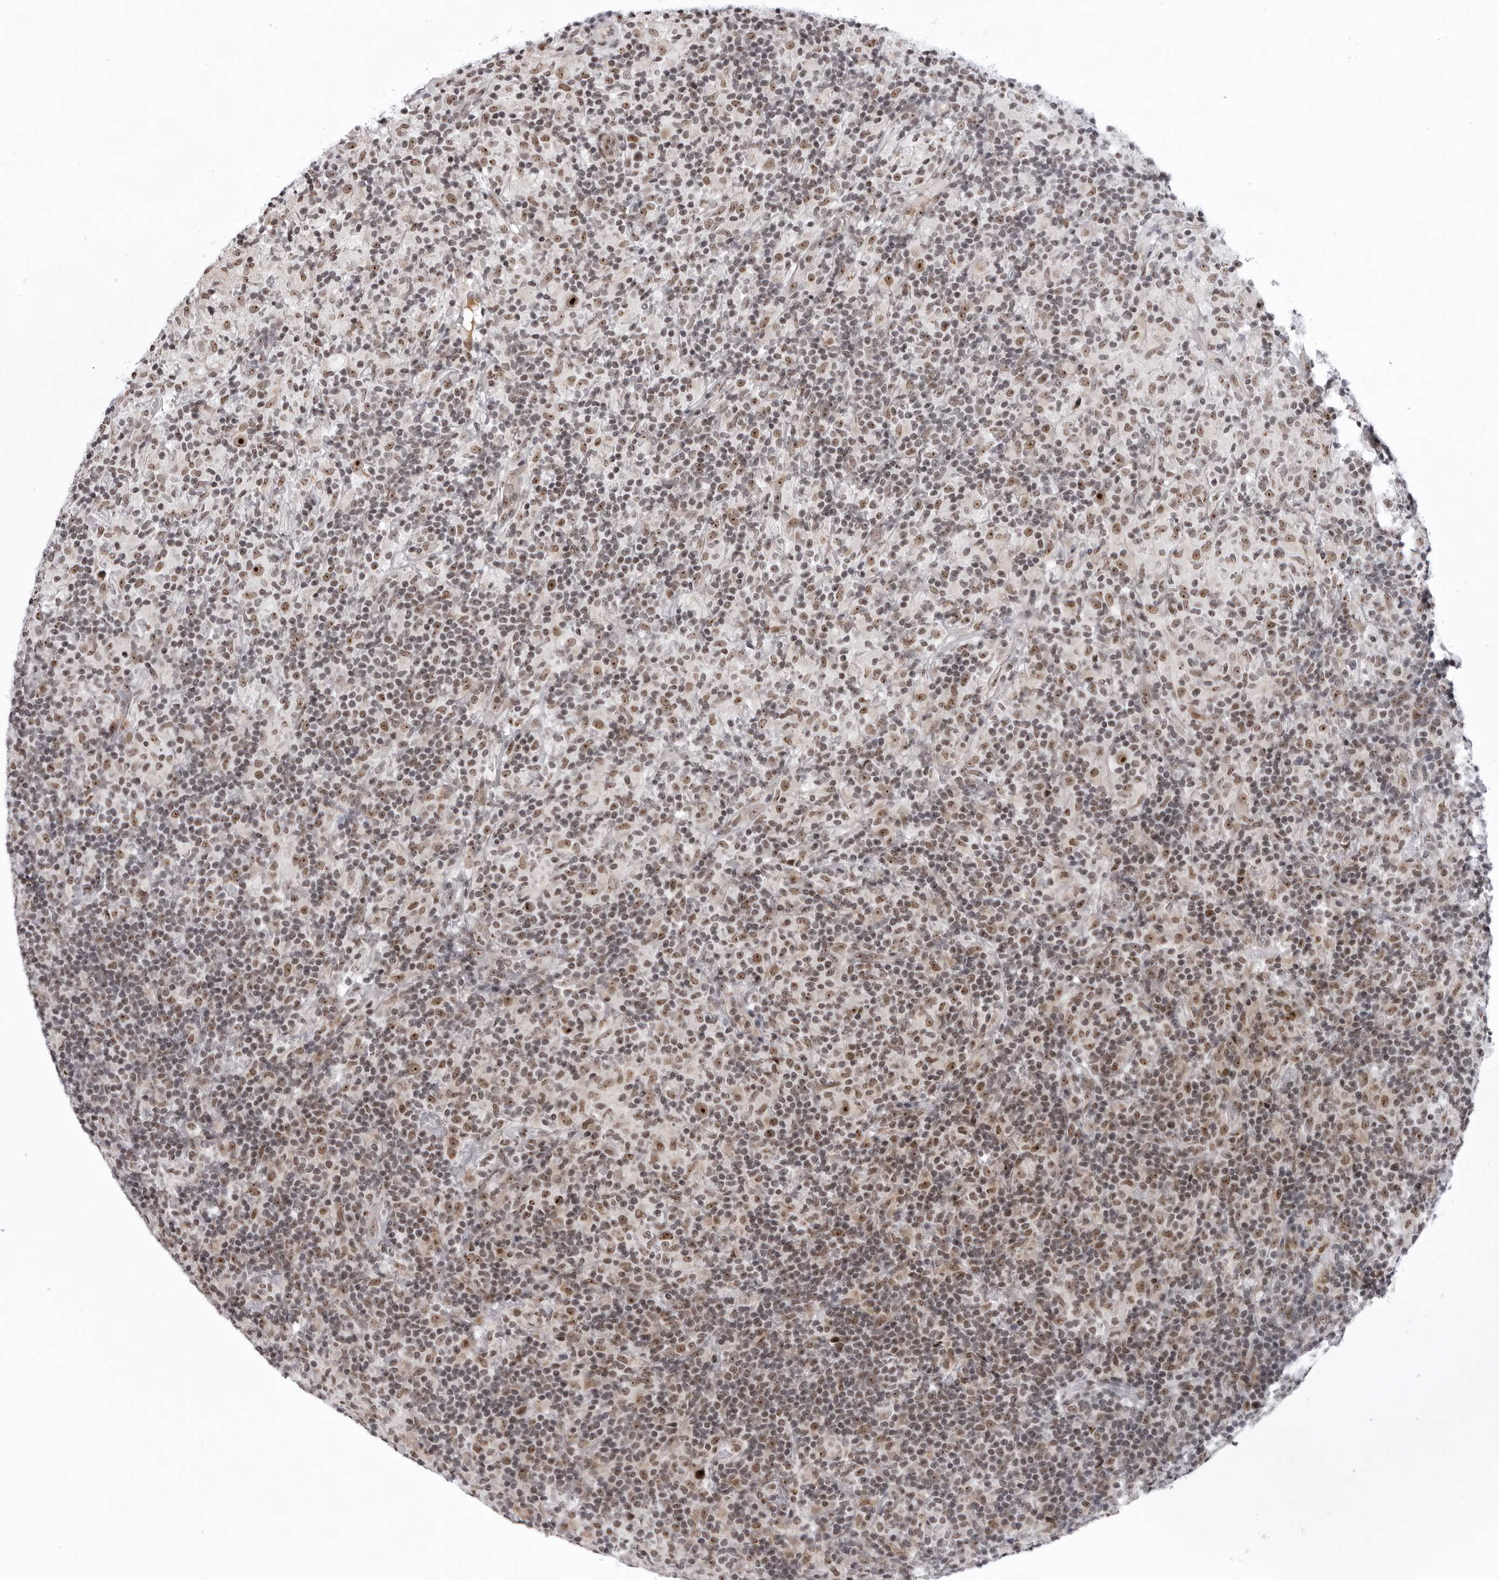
{"staining": {"intensity": "strong", "quantity": ">75%", "location": "nuclear"}, "tissue": "lymphoma", "cell_type": "Tumor cells", "image_type": "cancer", "snomed": [{"axis": "morphology", "description": "Hodgkin's disease, NOS"}, {"axis": "topography", "description": "Lymph node"}], "caption": "A brown stain labels strong nuclear staining of a protein in human Hodgkin's disease tumor cells.", "gene": "EXOSC10", "patient": {"sex": "male", "age": 70}}